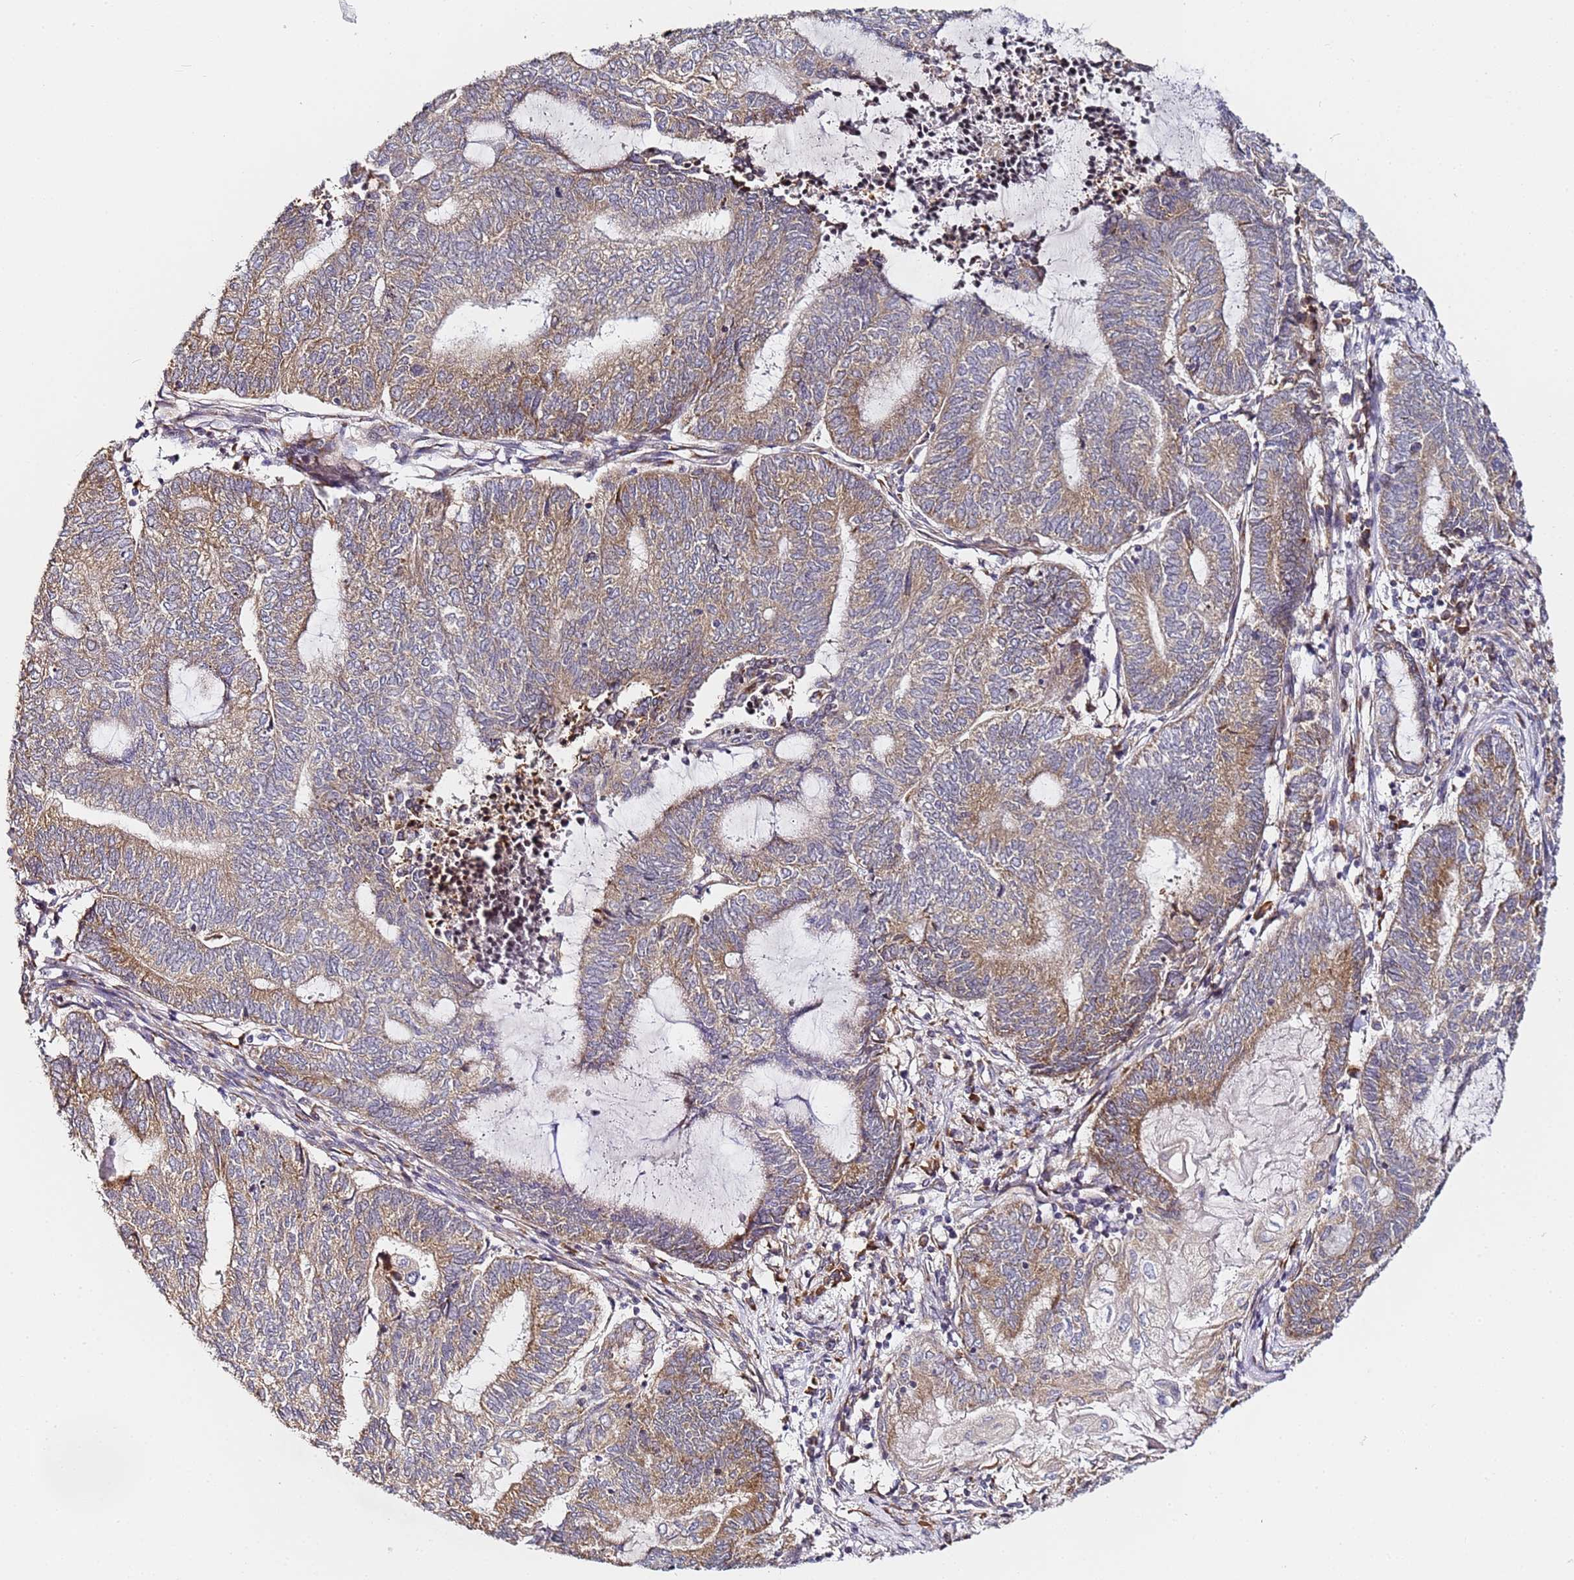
{"staining": {"intensity": "moderate", "quantity": "25%-75%", "location": "cytoplasmic/membranous"}, "tissue": "endometrial cancer", "cell_type": "Tumor cells", "image_type": "cancer", "snomed": [{"axis": "morphology", "description": "Adenocarcinoma, NOS"}, {"axis": "topography", "description": "Uterus"}, {"axis": "topography", "description": "Endometrium"}], "caption": "IHC staining of adenocarcinoma (endometrial), which reveals medium levels of moderate cytoplasmic/membranous positivity in approximately 25%-75% of tumor cells indicating moderate cytoplasmic/membranous protein positivity. The staining was performed using DAB (3,3'-diaminobenzidine) (brown) for protein detection and nuclei were counterstained in hematoxylin (blue).", "gene": "RPL13A", "patient": {"sex": "female", "age": 70}}